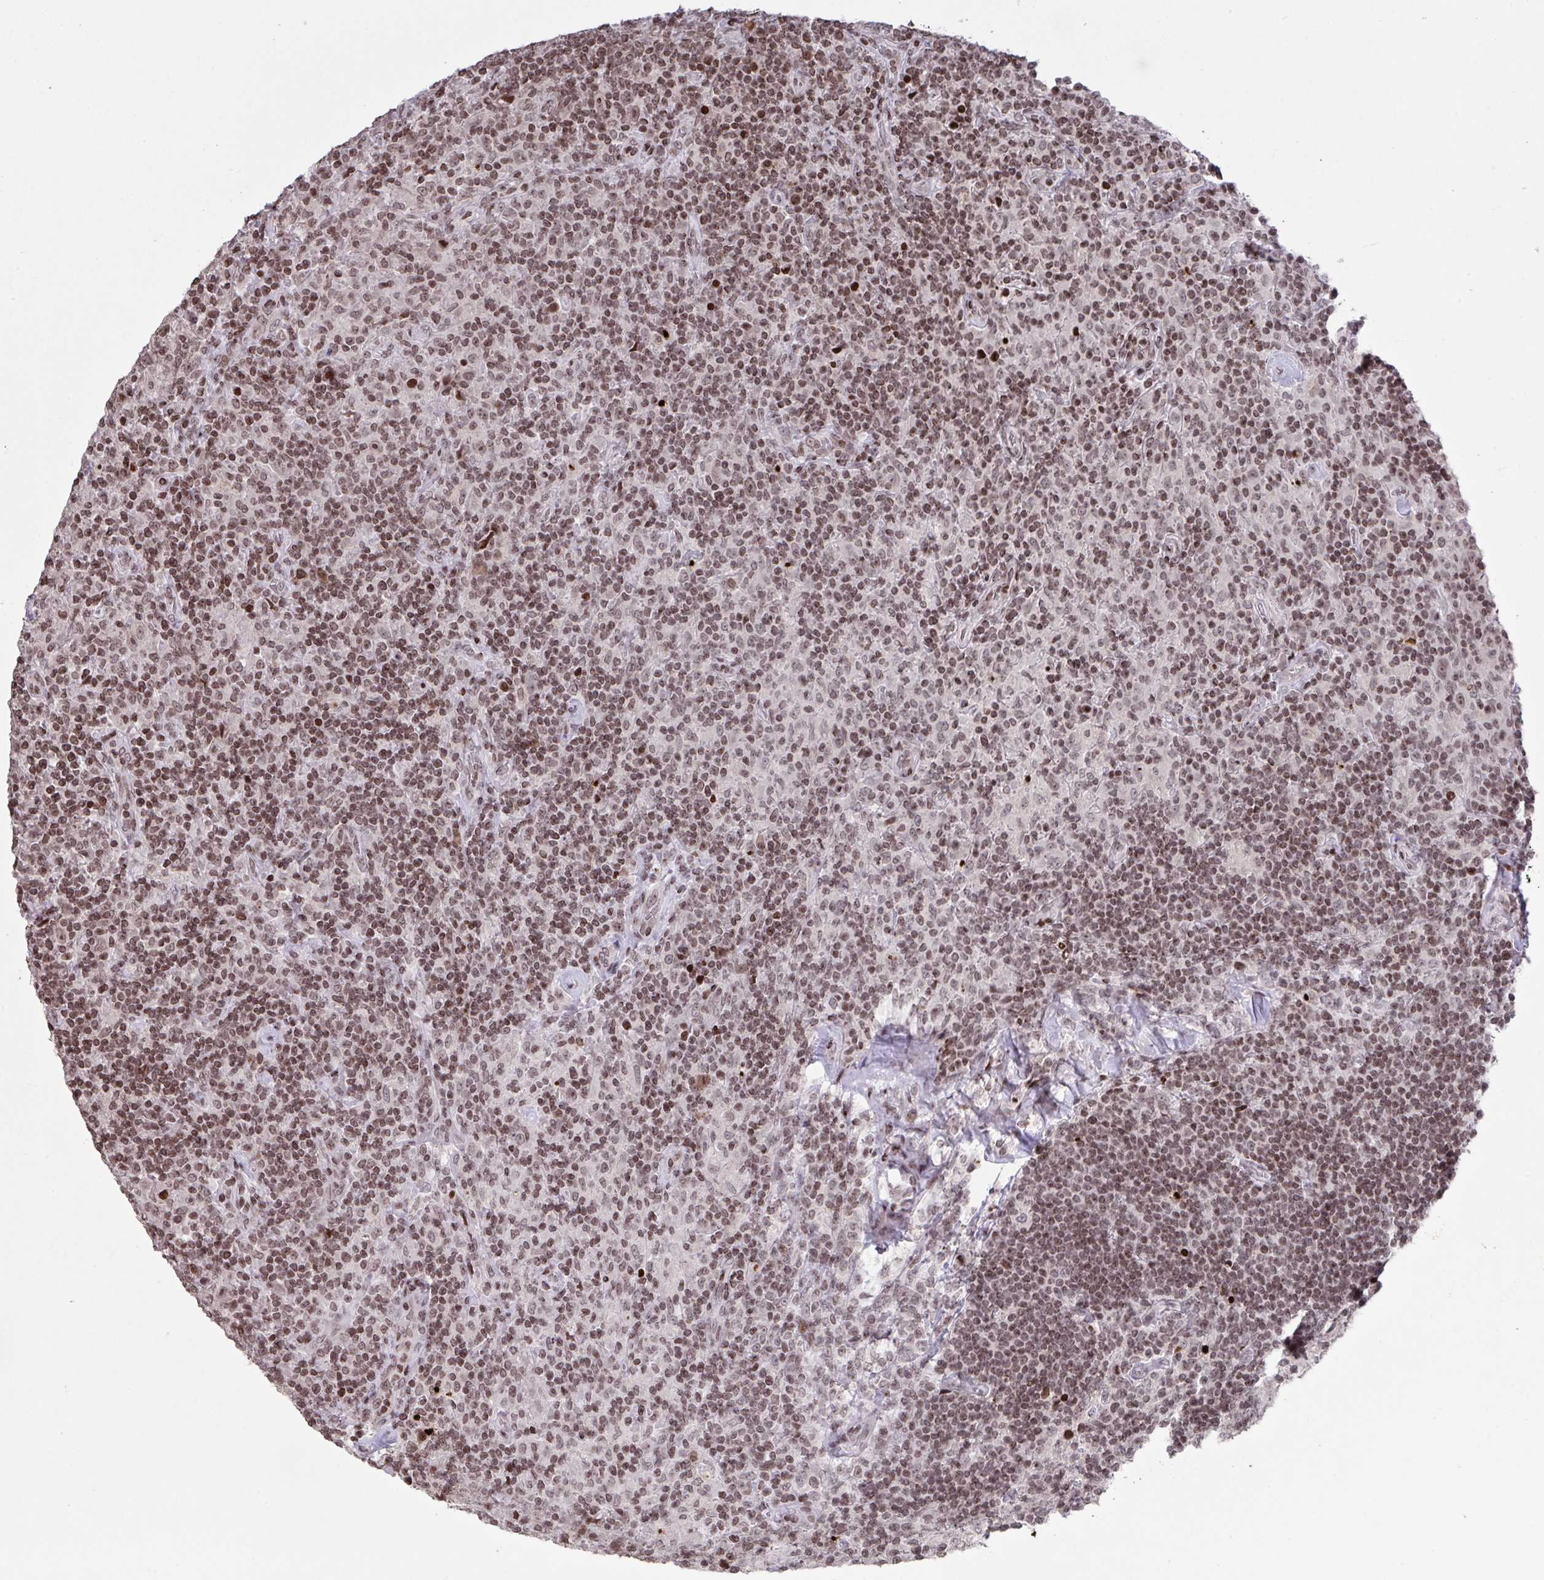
{"staining": {"intensity": "weak", "quantity": ">75%", "location": "nuclear"}, "tissue": "lymphoma", "cell_type": "Tumor cells", "image_type": "cancer", "snomed": [{"axis": "morphology", "description": "Hodgkin's disease, NOS"}, {"axis": "topography", "description": "Lymph node"}], "caption": "Human lymphoma stained for a protein (brown) displays weak nuclear positive staining in approximately >75% of tumor cells.", "gene": "NIP7", "patient": {"sex": "male", "age": 70}}